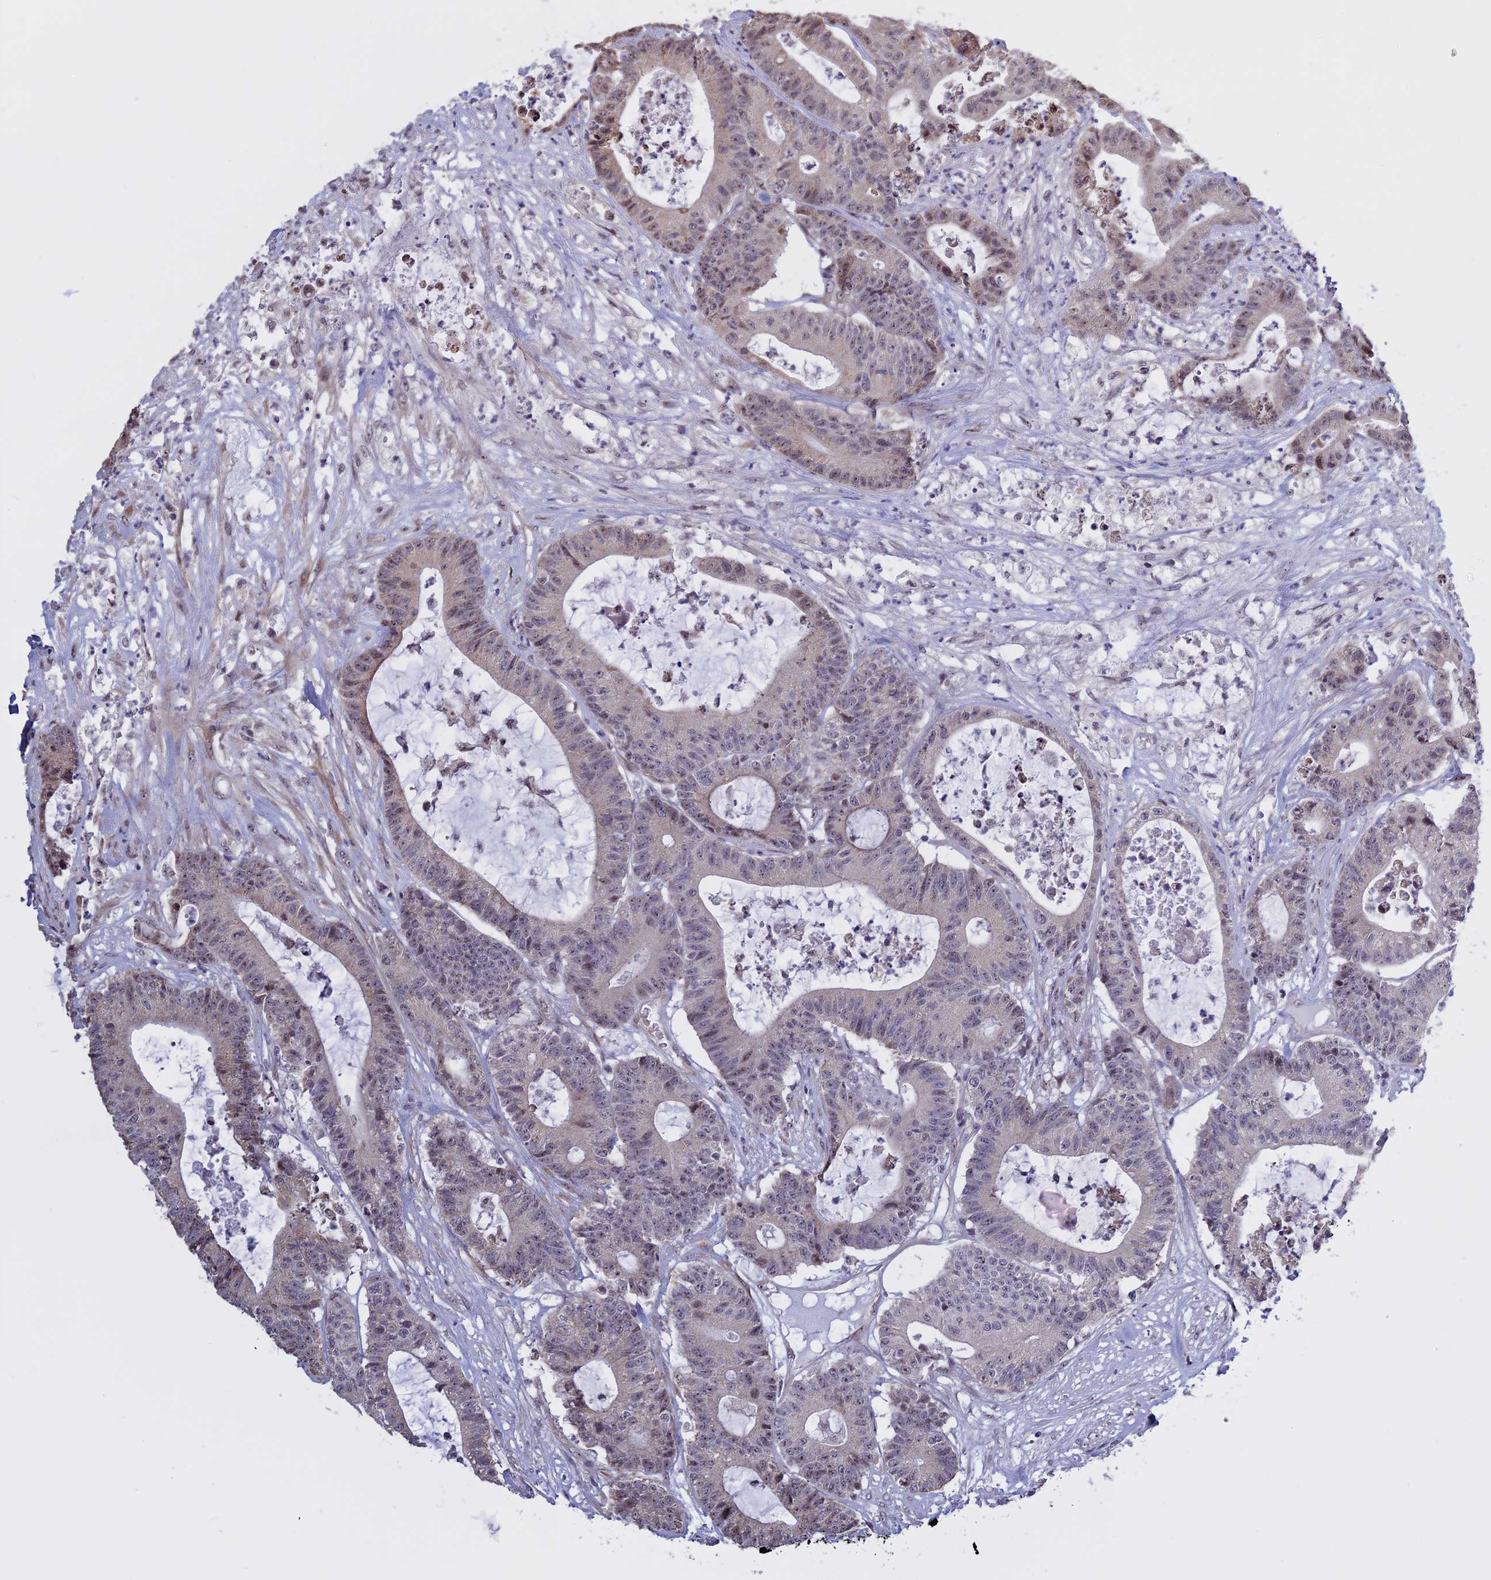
{"staining": {"intensity": "weak", "quantity": "<25%", "location": "nuclear"}, "tissue": "colorectal cancer", "cell_type": "Tumor cells", "image_type": "cancer", "snomed": [{"axis": "morphology", "description": "Adenocarcinoma, NOS"}, {"axis": "topography", "description": "Colon"}], "caption": "This is a micrograph of immunohistochemistry (IHC) staining of adenocarcinoma (colorectal), which shows no positivity in tumor cells.", "gene": "MGA", "patient": {"sex": "female", "age": 84}}